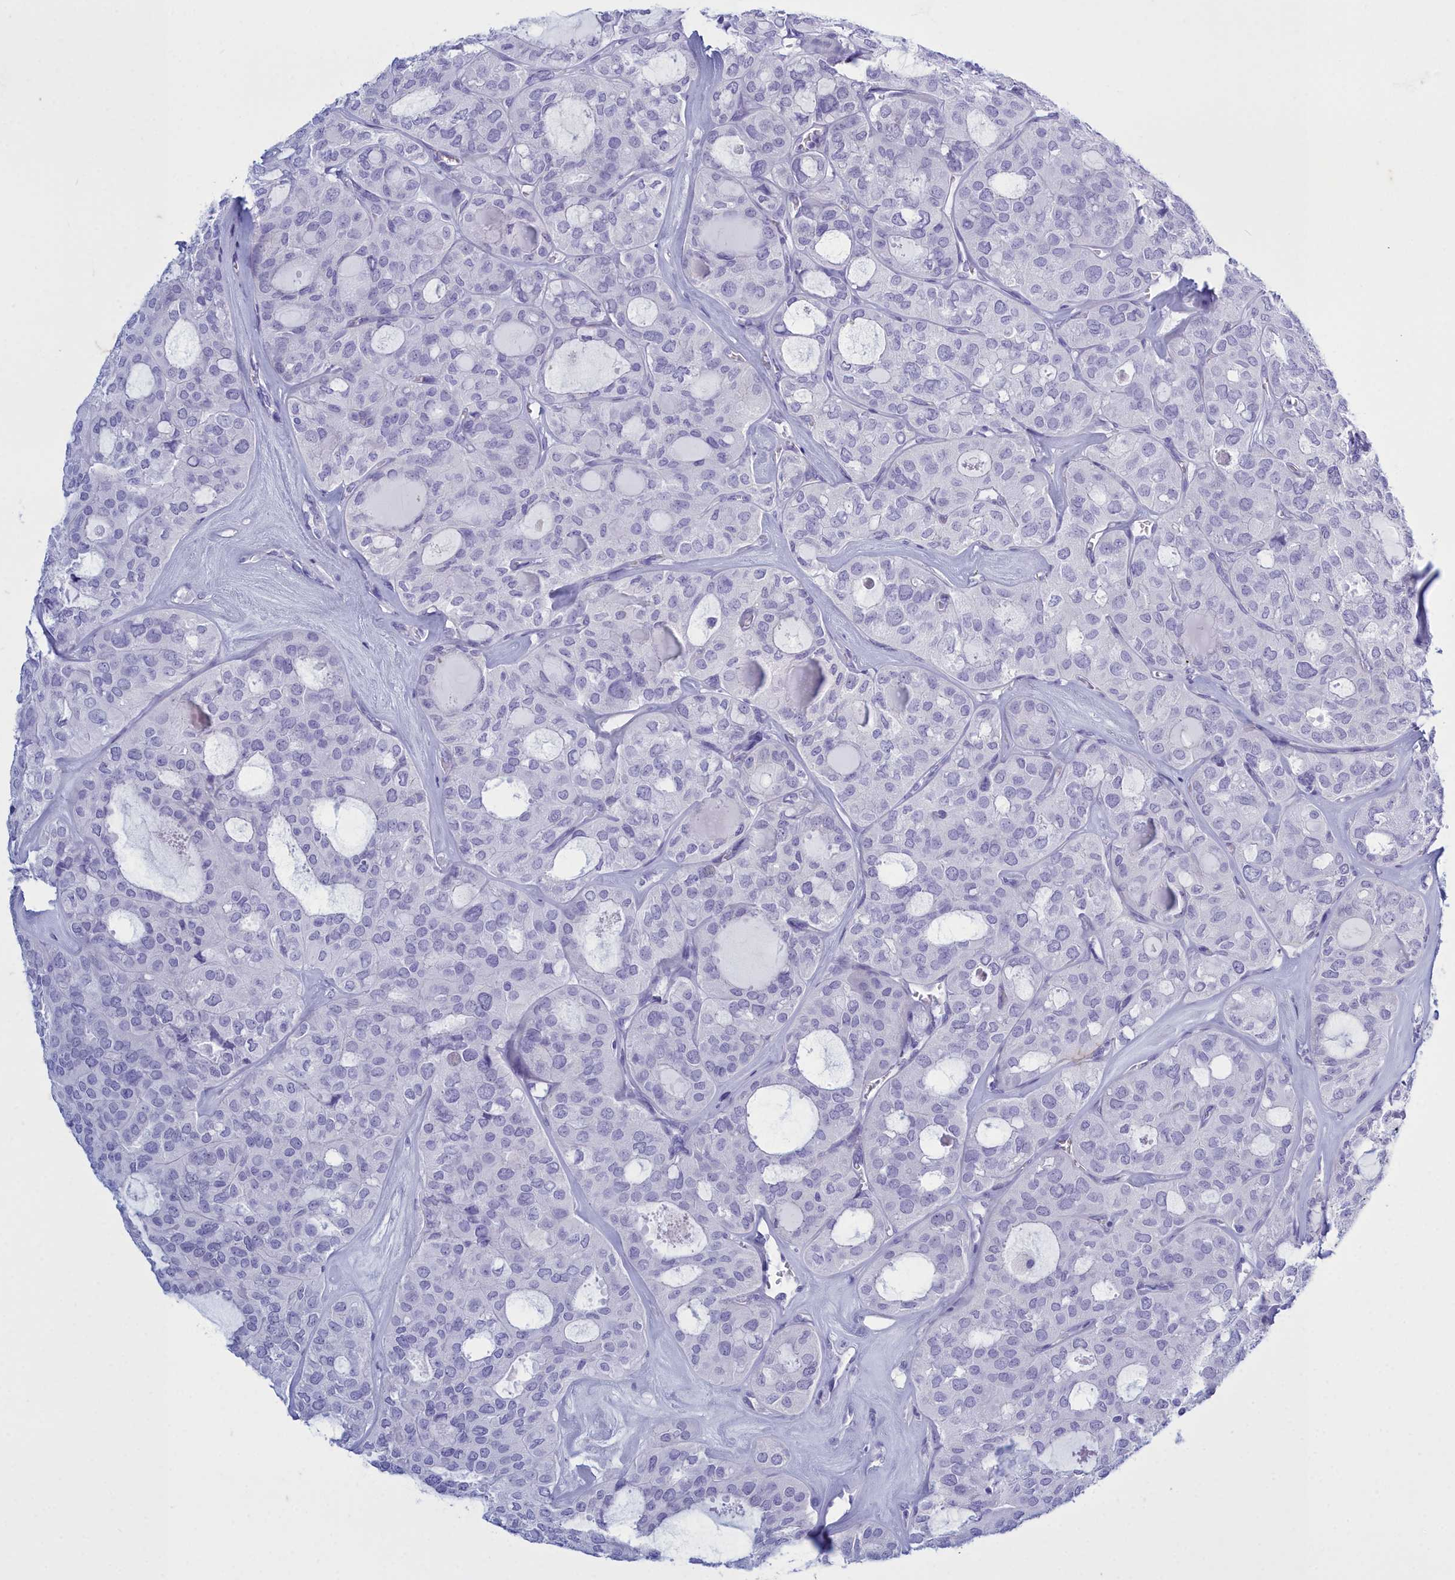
{"staining": {"intensity": "negative", "quantity": "none", "location": "none"}, "tissue": "thyroid cancer", "cell_type": "Tumor cells", "image_type": "cancer", "snomed": [{"axis": "morphology", "description": "Follicular adenoma carcinoma, NOS"}, {"axis": "topography", "description": "Thyroid gland"}], "caption": "High power microscopy micrograph of an immunohistochemistry histopathology image of thyroid follicular adenoma carcinoma, revealing no significant staining in tumor cells. (Stains: DAB immunohistochemistry (IHC) with hematoxylin counter stain, Microscopy: brightfield microscopy at high magnification).", "gene": "TMEM97", "patient": {"sex": "male", "age": 75}}